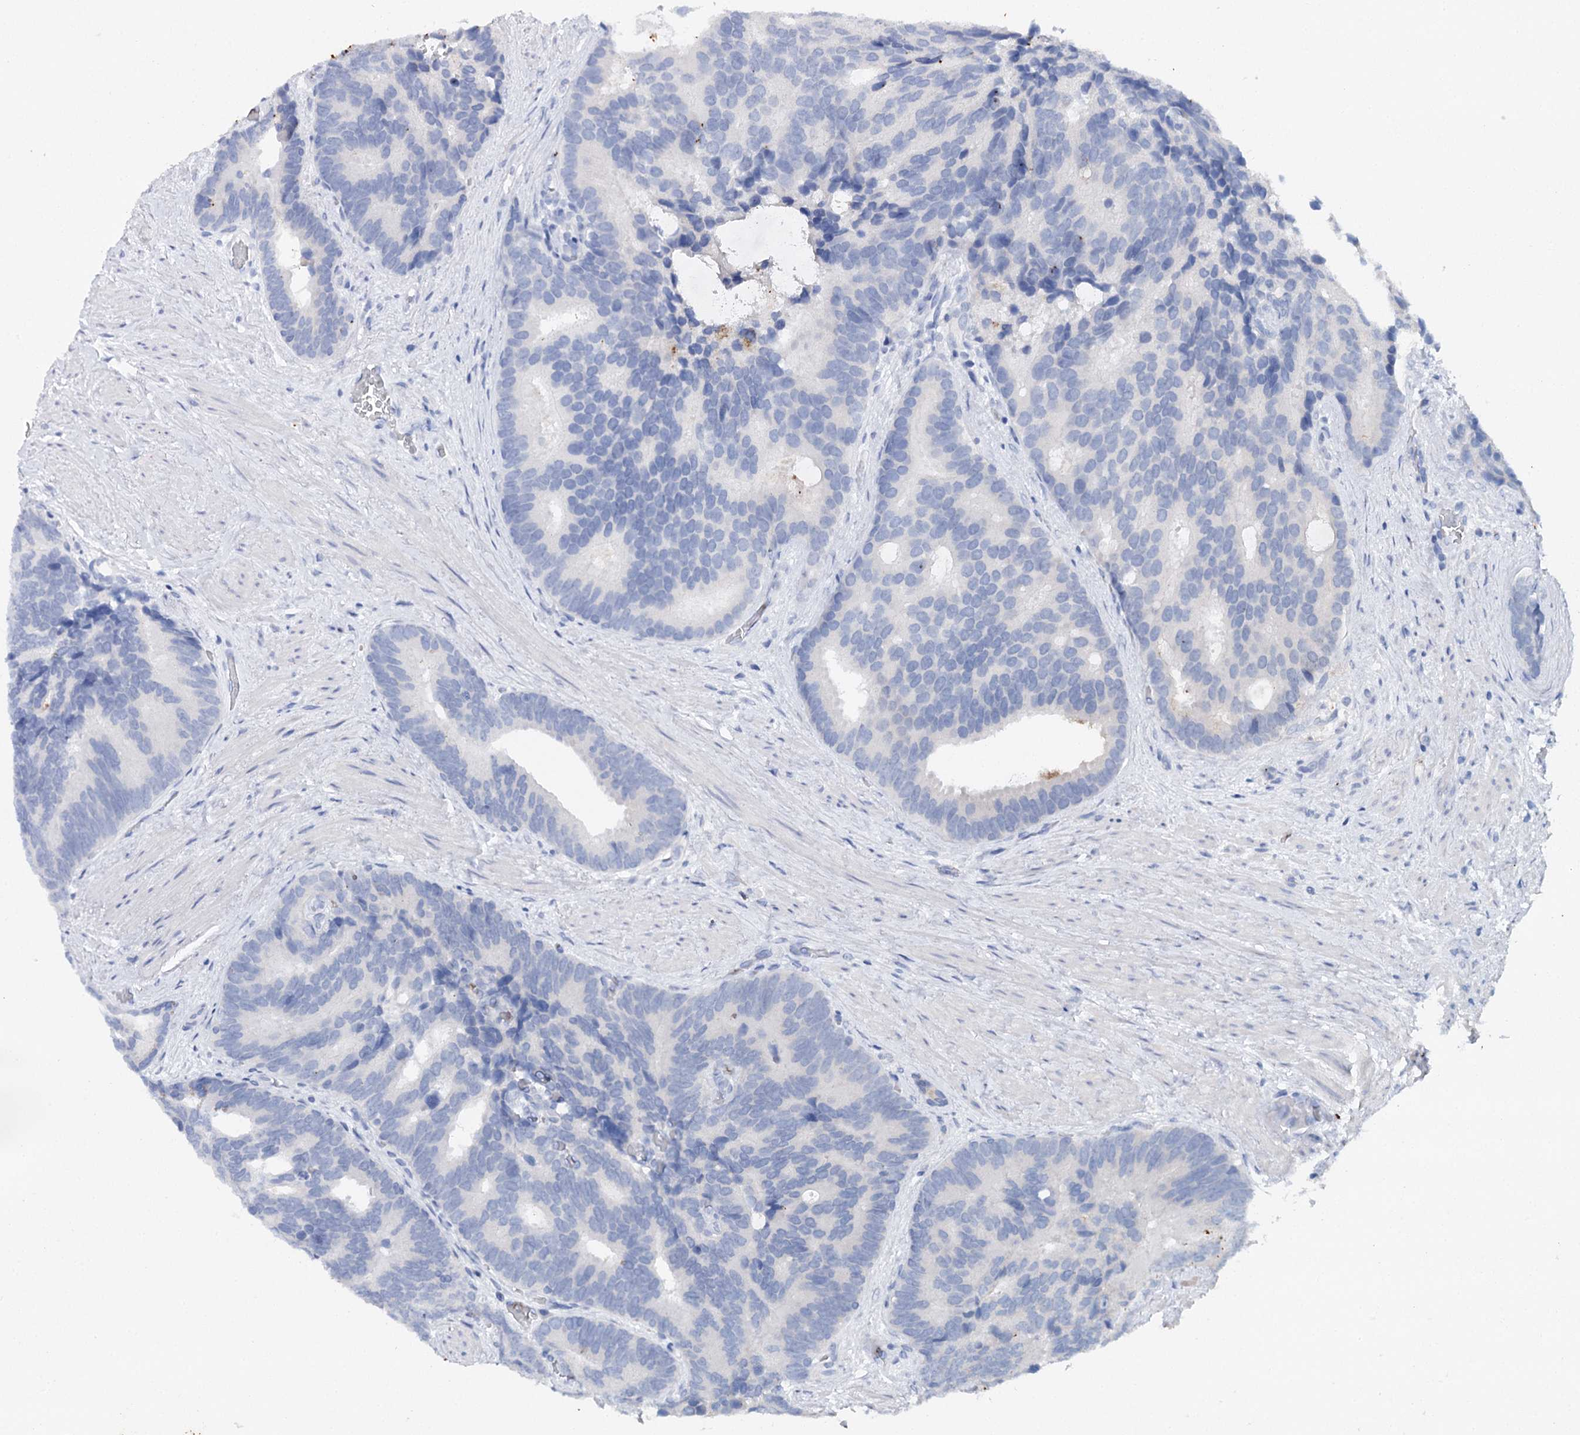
{"staining": {"intensity": "negative", "quantity": "none", "location": "none"}, "tissue": "prostate cancer", "cell_type": "Tumor cells", "image_type": "cancer", "snomed": [{"axis": "morphology", "description": "Adenocarcinoma, Low grade"}, {"axis": "topography", "description": "Prostate"}], "caption": "A high-resolution photomicrograph shows immunohistochemistry (IHC) staining of prostate cancer (adenocarcinoma (low-grade)), which shows no significant expression in tumor cells. (DAB (3,3'-diaminobenzidine) IHC with hematoxylin counter stain).", "gene": "CEACAM8", "patient": {"sex": "male", "age": 71}}